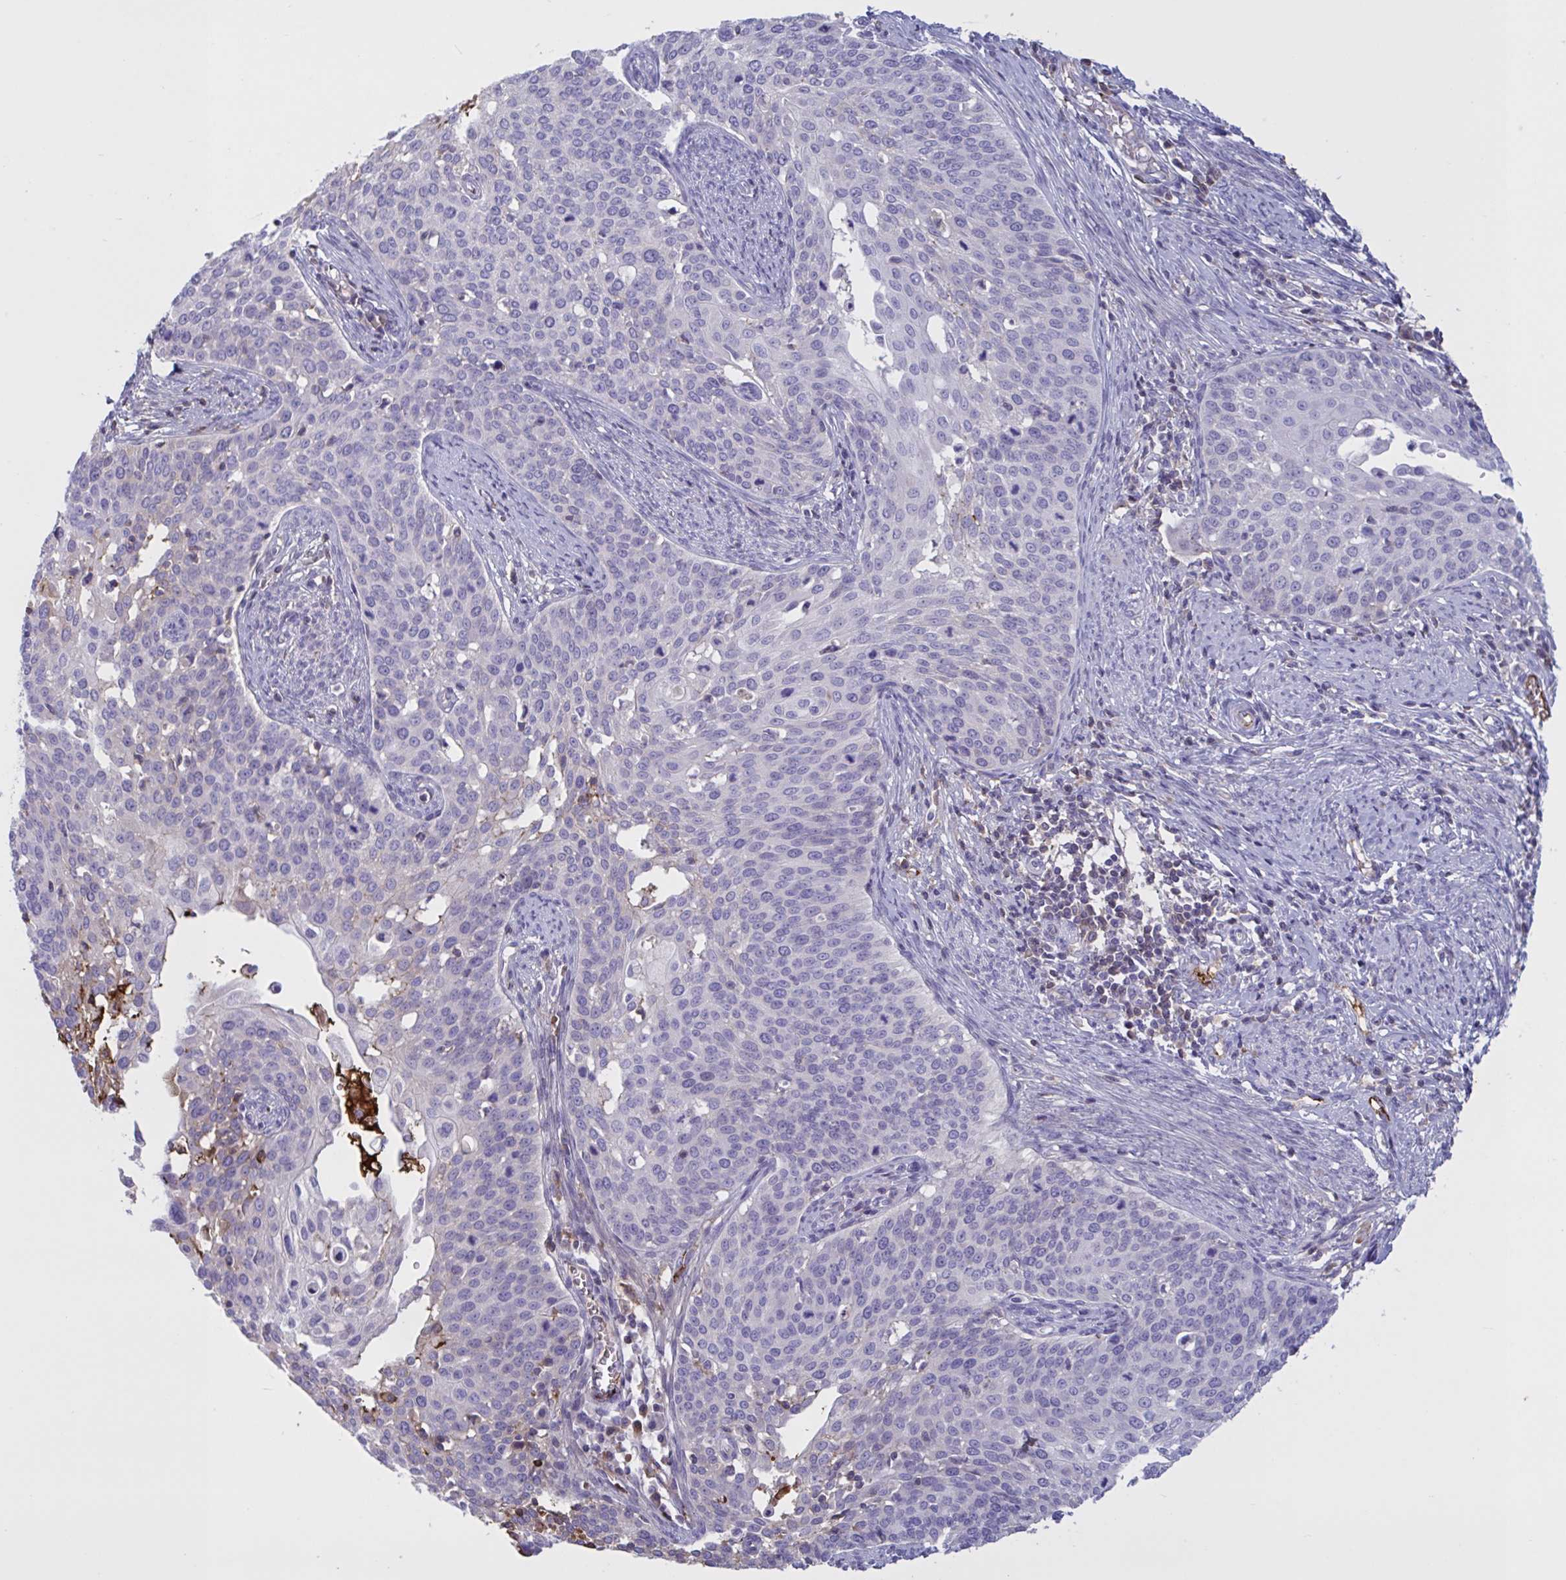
{"staining": {"intensity": "negative", "quantity": "none", "location": "none"}, "tissue": "cervical cancer", "cell_type": "Tumor cells", "image_type": "cancer", "snomed": [{"axis": "morphology", "description": "Squamous cell carcinoma, NOS"}, {"axis": "topography", "description": "Cervix"}], "caption": "Immunohistochemistry (IHC) micrograph of neoplastic tissue: cervical cancer stained with DAB (3,3'-diaminobenzidine) demonstrates no significant protein positivity in tumor cells.", "gene": "IL1R1", "patient": {"sex": "female", "age": 44}}